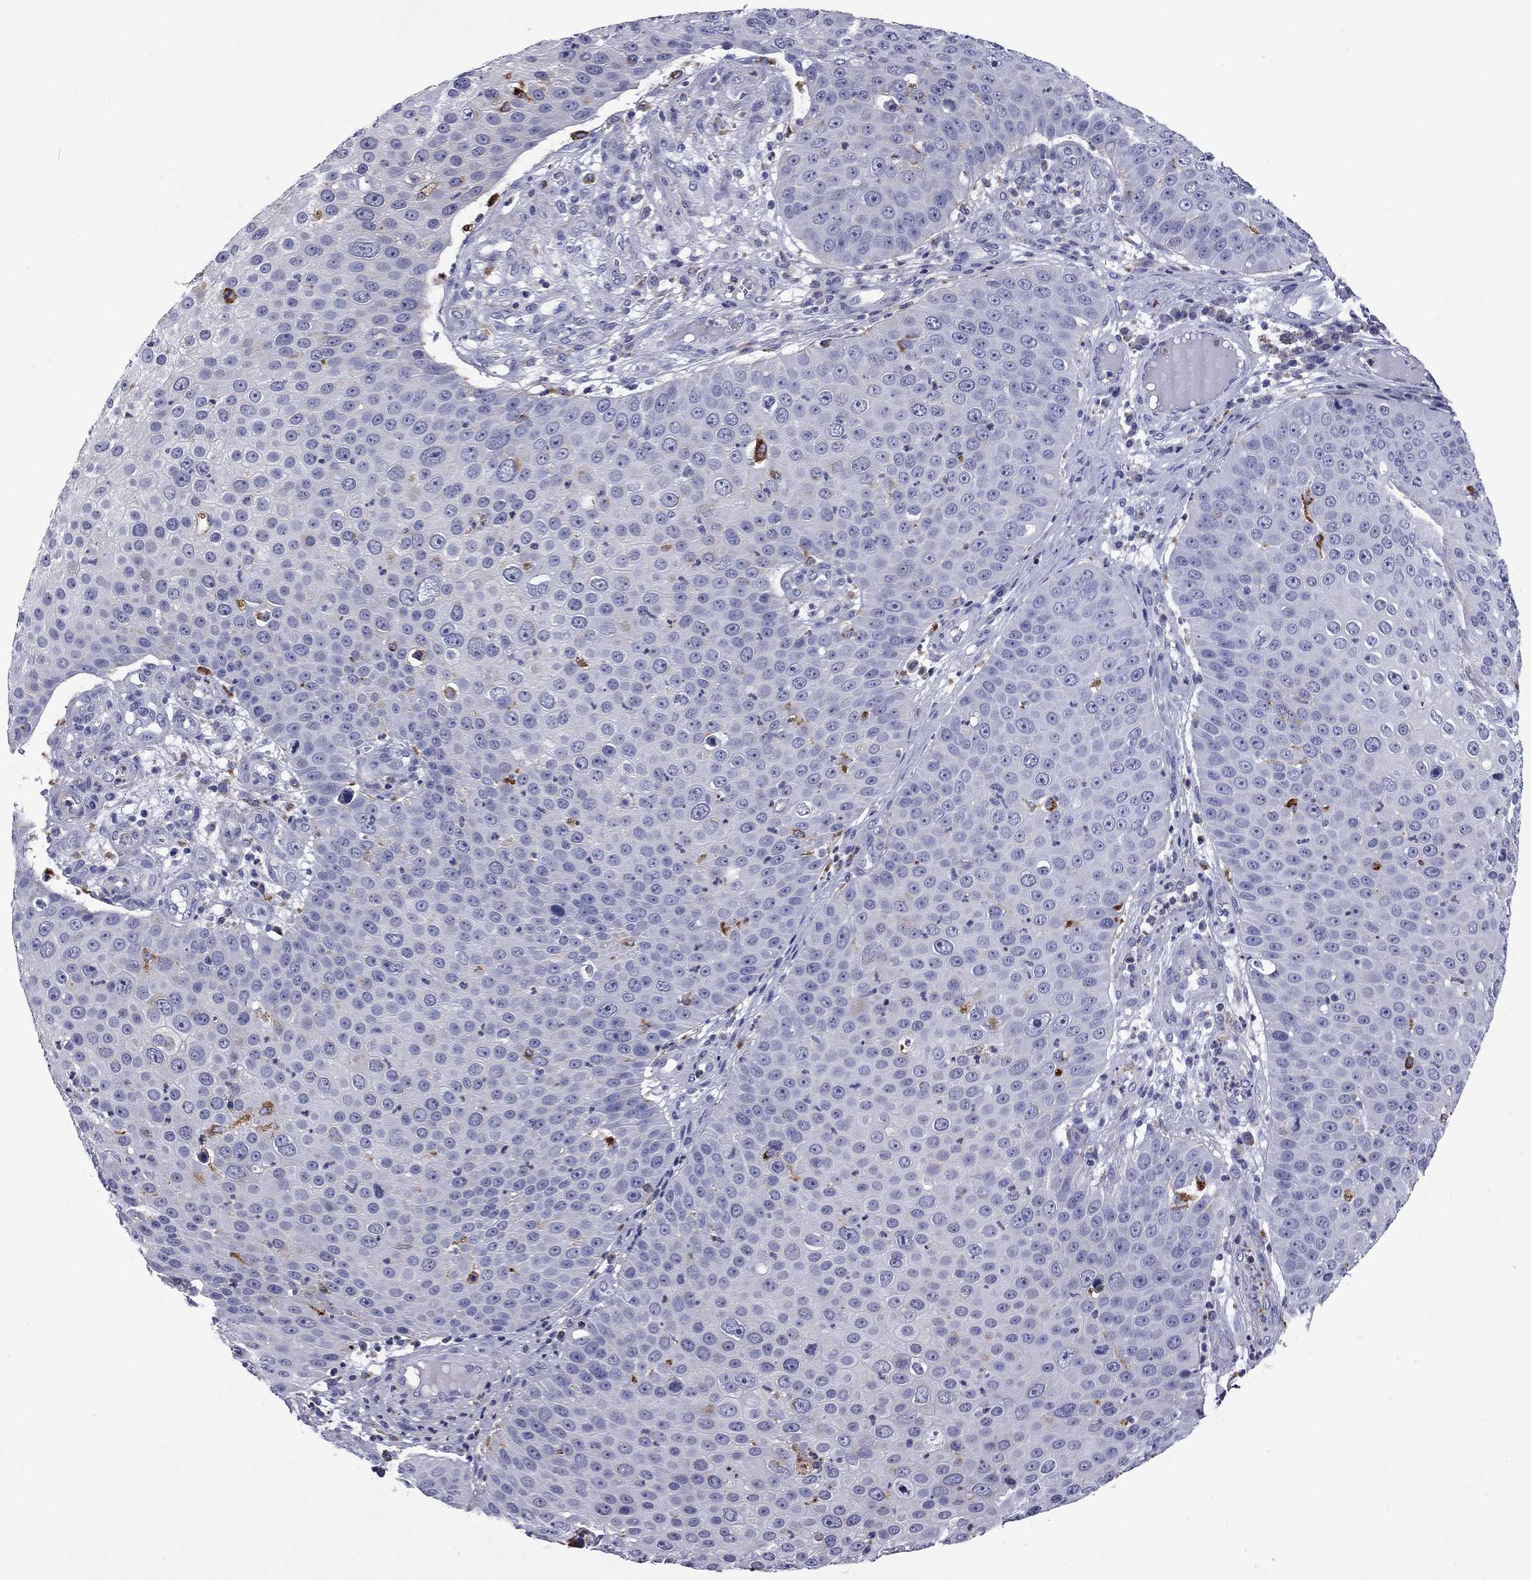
{"staining": {"intensity": "negative", "quantity": "none", "location": "none"}, "tissue": "skin cancer", "cell_type": "Tumor cells", "image_type": "cancer", "snomed": [{"axis": "morphology", "description": "Squamous cell carcinoma, NOS"}, {"axis": "topography", "description": "Skin"}], "caption": "DAB immunohistochemical staining of human skin cancer shows no significant positivity in tumor cells. The staining is performed using DAB (3,3'-diaminobenzidine) brown chromogen with nuclei counter-stained in using hematoxylin.", "gene": "MADCAM1", "patient": {"sex": "male", "age": 71}}